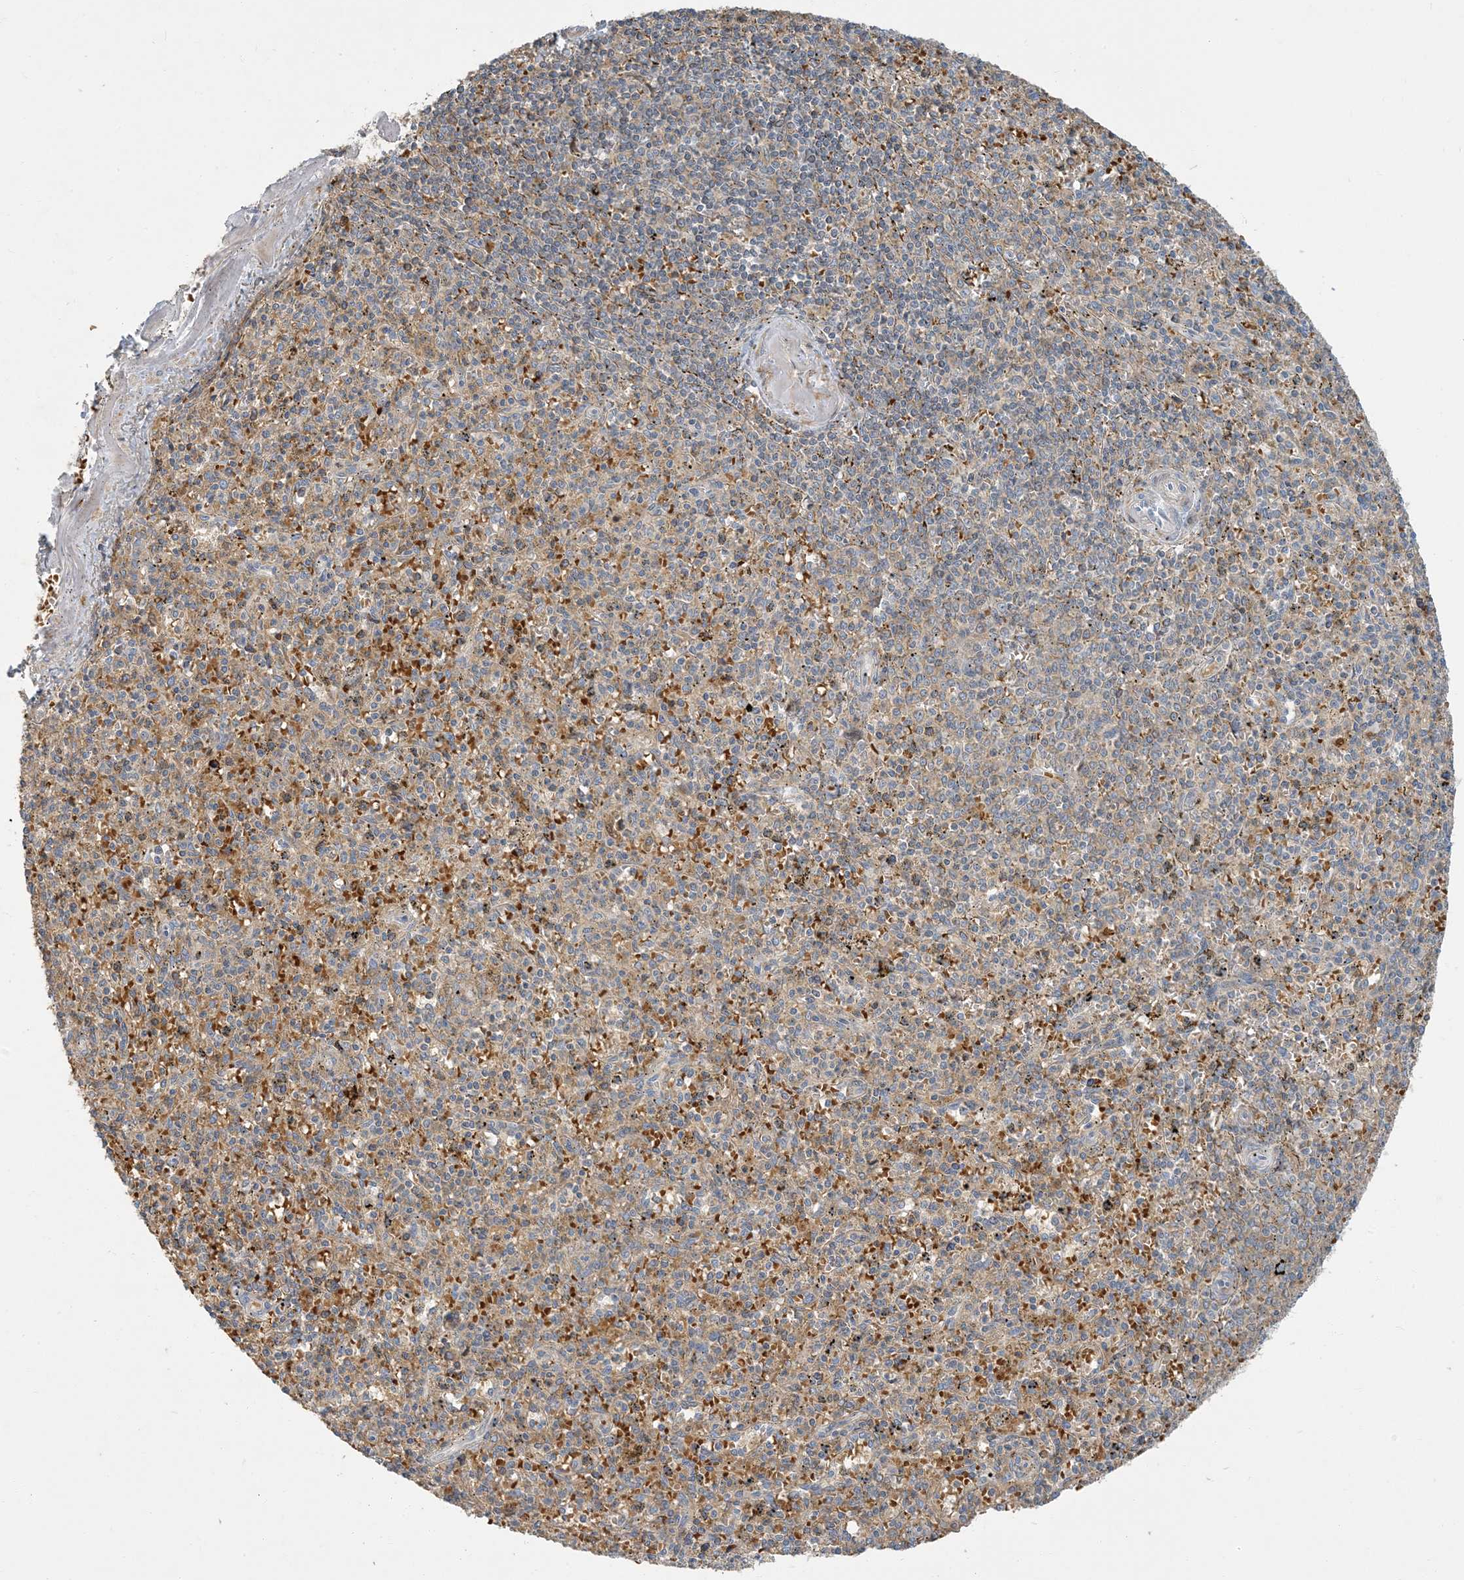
{"staining": {"intensity": "moderate", "quantity": "<25%", "location": "cytoplasmic/membranous"}, "tissue": "spleen", "cell_type": "Cells in red pulp", "image_type": "normal", "snomed": [{"axis": "morphology", "description": "Normal tissue, NOS"}, {"axis": "topography", "description": "Spleen"}], "caption": "The photomicrograph displays immunohistochemical staining of unremarkable spleen. There is moderate cytoplasmic/membranous staining is identified in about <25% of cells in red pulp.", "gene": "LTN1", "patient": {"sex": "male", "age": 72}}